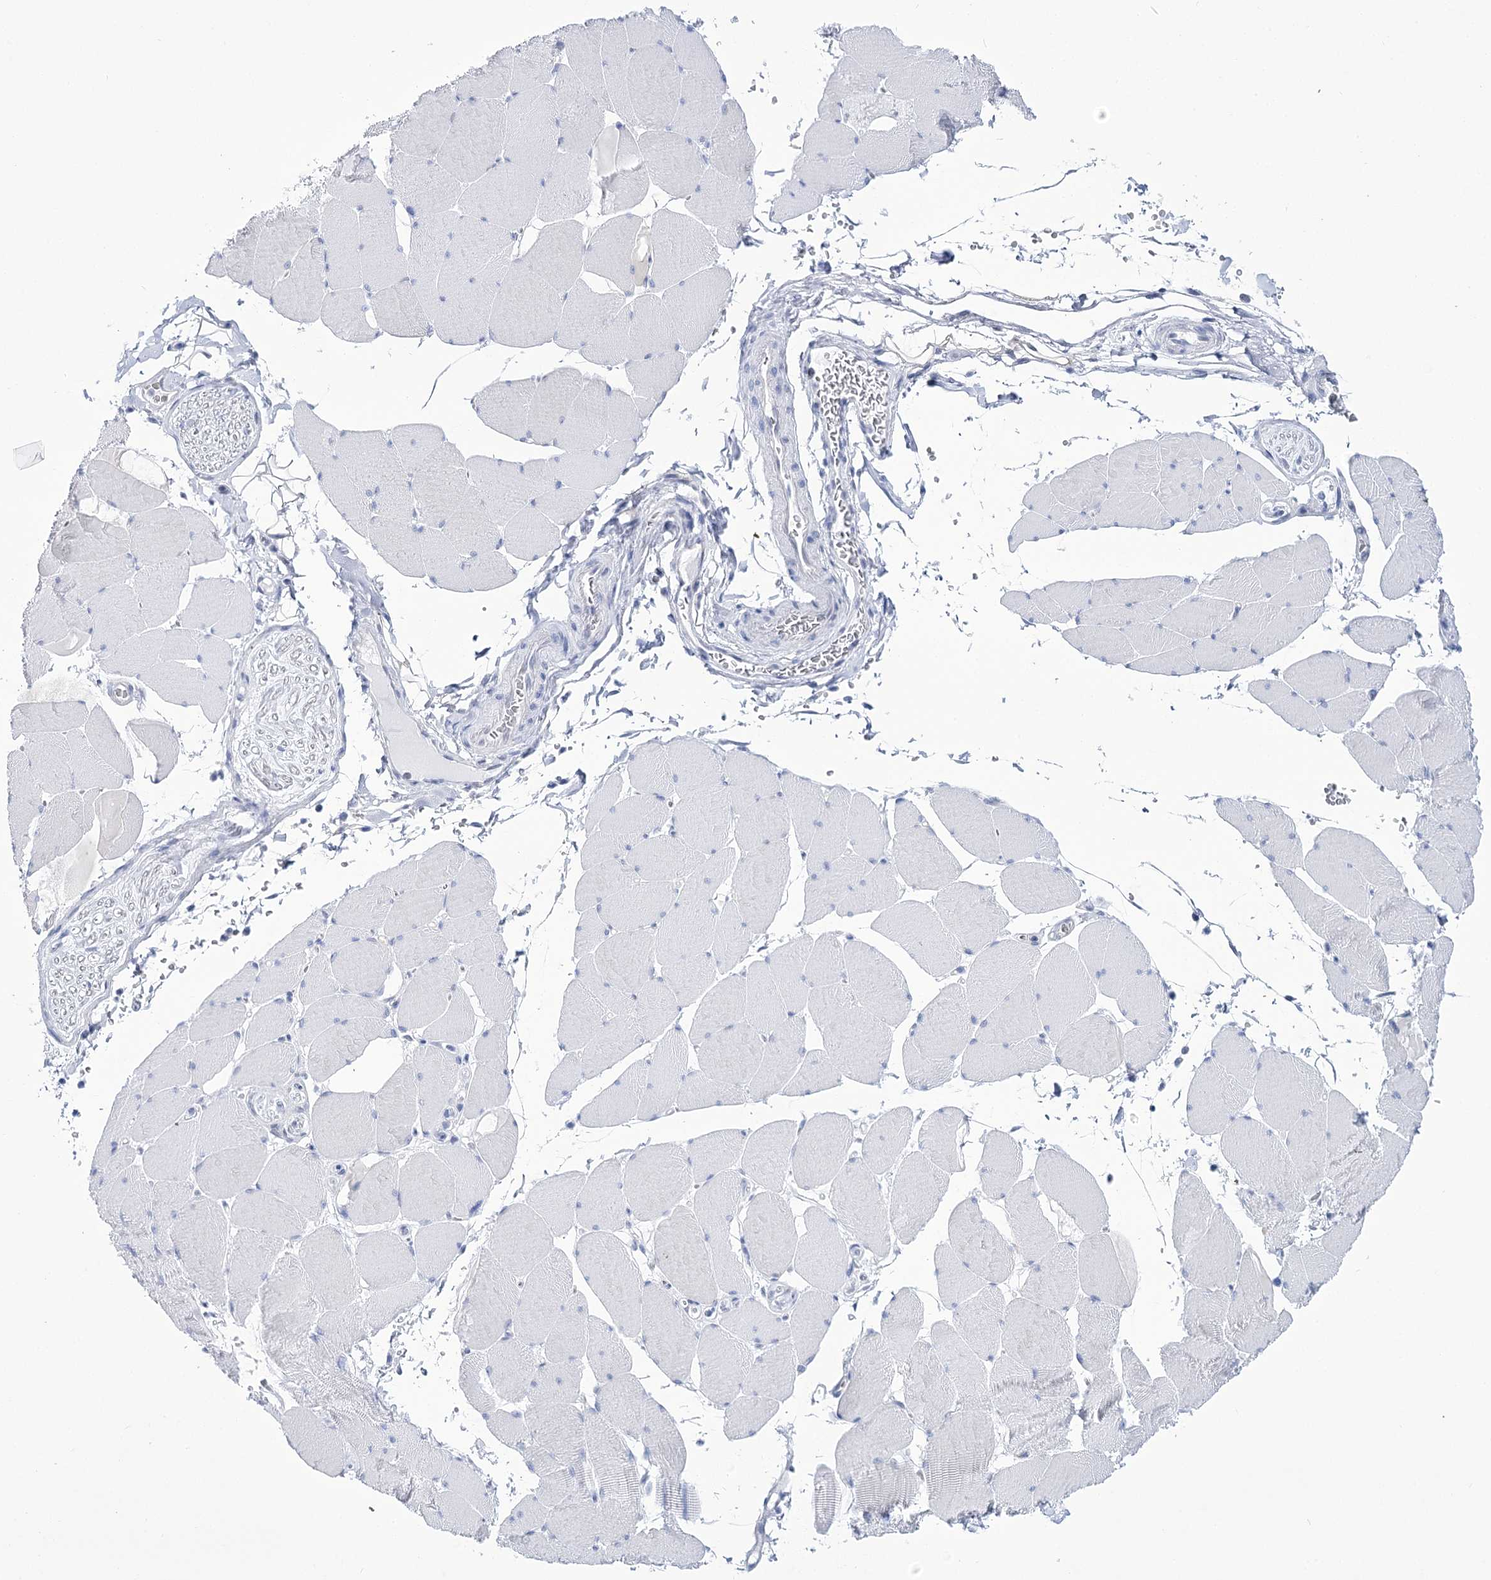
{"staining": {"intensity": "negative", "quantity": "none", "location": "none"}, "tissue": "skeletal muscle", "cell_type": "Myocytes", "image_type": "normal", "snomed": [{"axis": "morphology", "description": "Normal tissue, NOS"}, {"axis": "topography", "description": "Skeletal muscle"}, {"axis": "topography", "description": "Head-Neck"}], "caption": "Immunohistochemistry histopathology image of benign human skeletal muscle stained for a protein (brown), which reveals no expression in myocytes. (Brightfield microscopy of DAB IHC at high magnification).", "gene": "UBA6", "patient": {"sex": "male", "age": 66}}